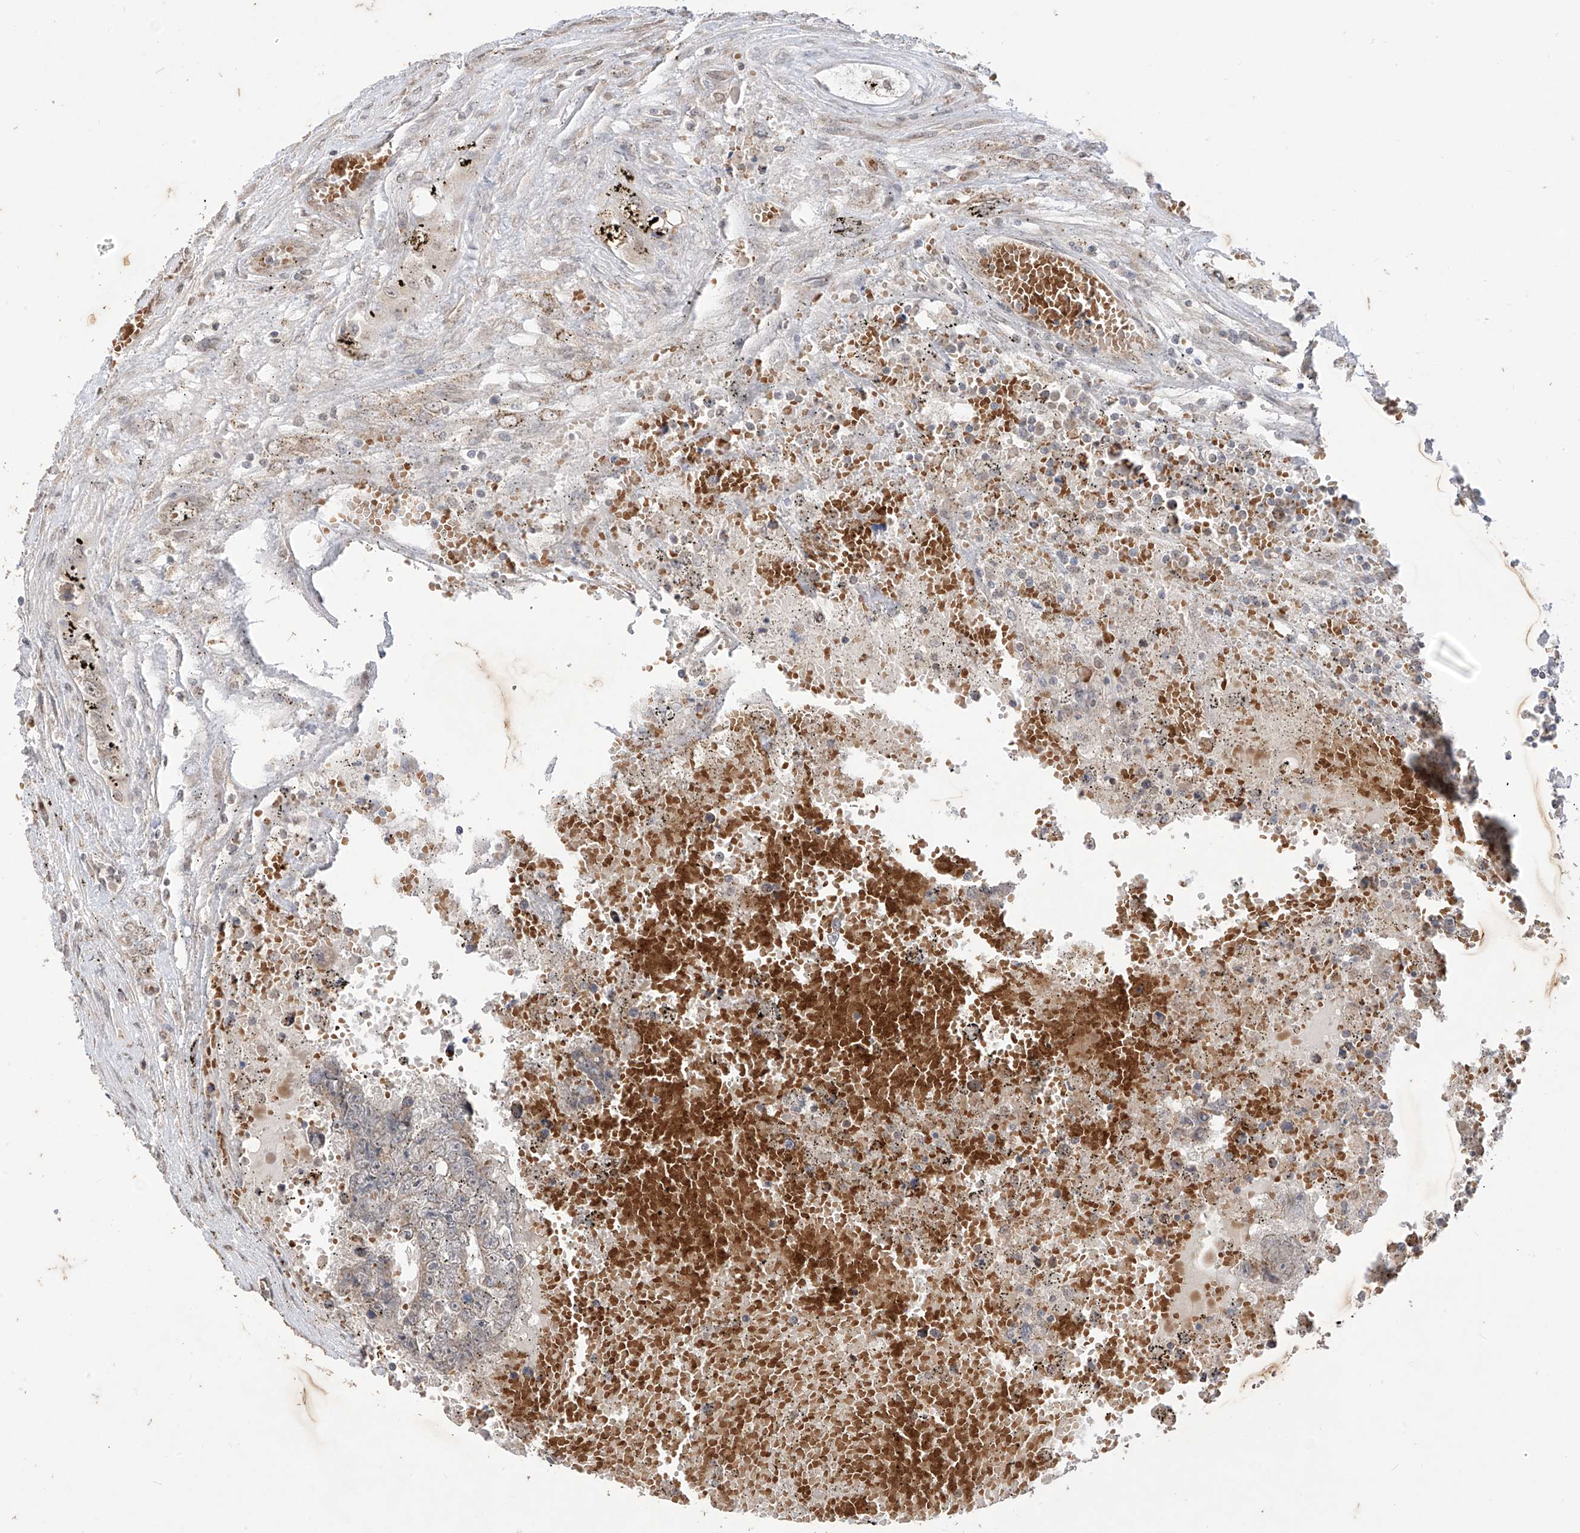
{"staining": {"intensity": "weak", "quantity": "<25%", "location": "cytoplasmic/membranous"}, "tissue": "testis cancer", "cell_type": "Tumor cells", "image_type": "cancer", "snomed": [{"axis": "morphology", "description": "Carcinoma, Embryonal, NOS"}, {"axis": "topography", "description": "Testis"}], "caption": "This is an IHC photomicrograph of embryonal carcinoma (testis). There is no positivity in tumor cells.", "gene": "MTUS2", "patient": {"sex": "male", "age": 25}}